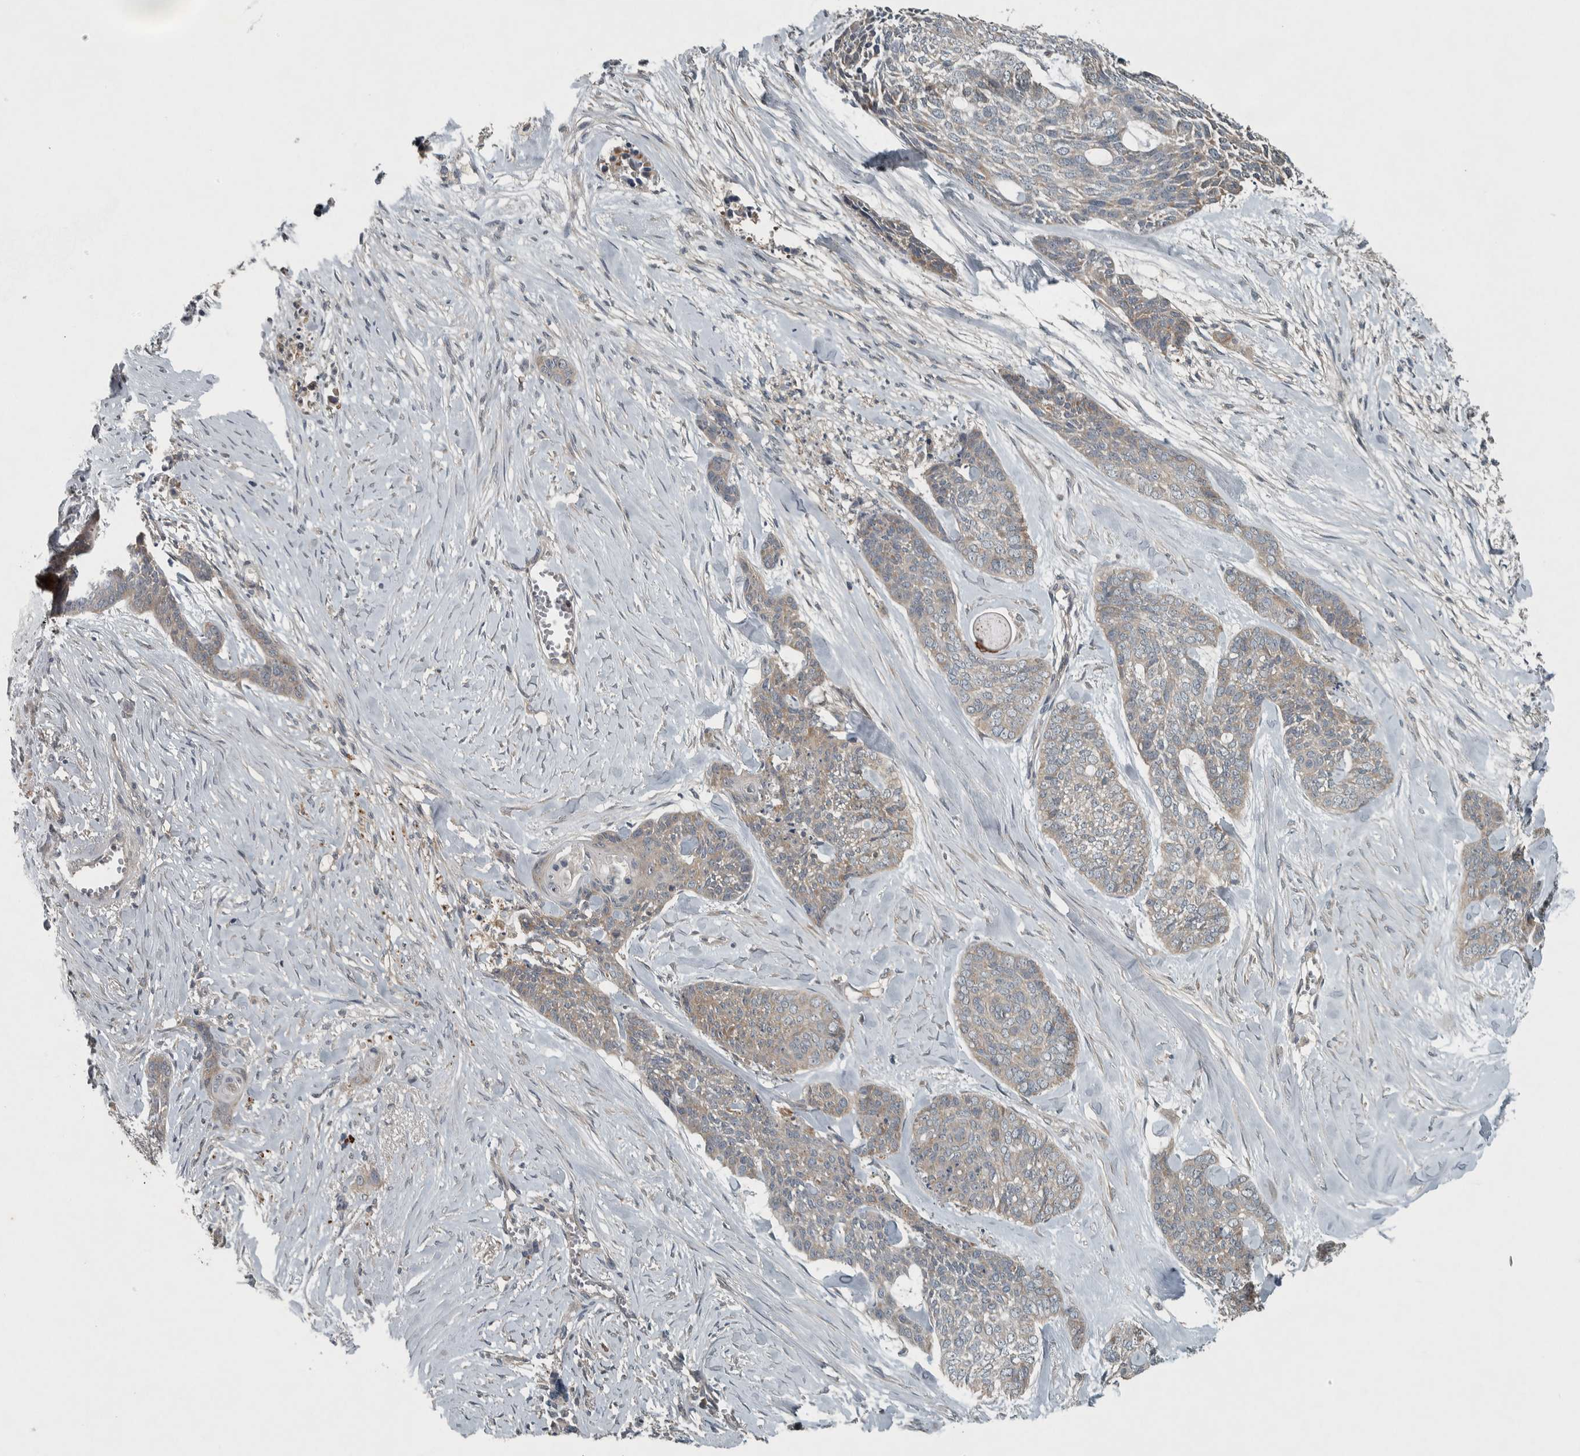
{"staining": {"intensity": "weak", "quantity": "<25%", "location": "cytoplasmic/membranous"}, "tissue": "skin cancer", "cell_type": "Tumor cells", "image_type": "cancer", "snomed": [{"axis": "morphology", "description": "Basal cell carcinoma"}, {"axis": "topography", "description": "Skin"}], "caption": "High power microscopy image of an IHC image of skin cancer, revealing no significant expression in tumor cells.", "gene": "CLCN2", "patient": {"sex": "female", "age": 64}}